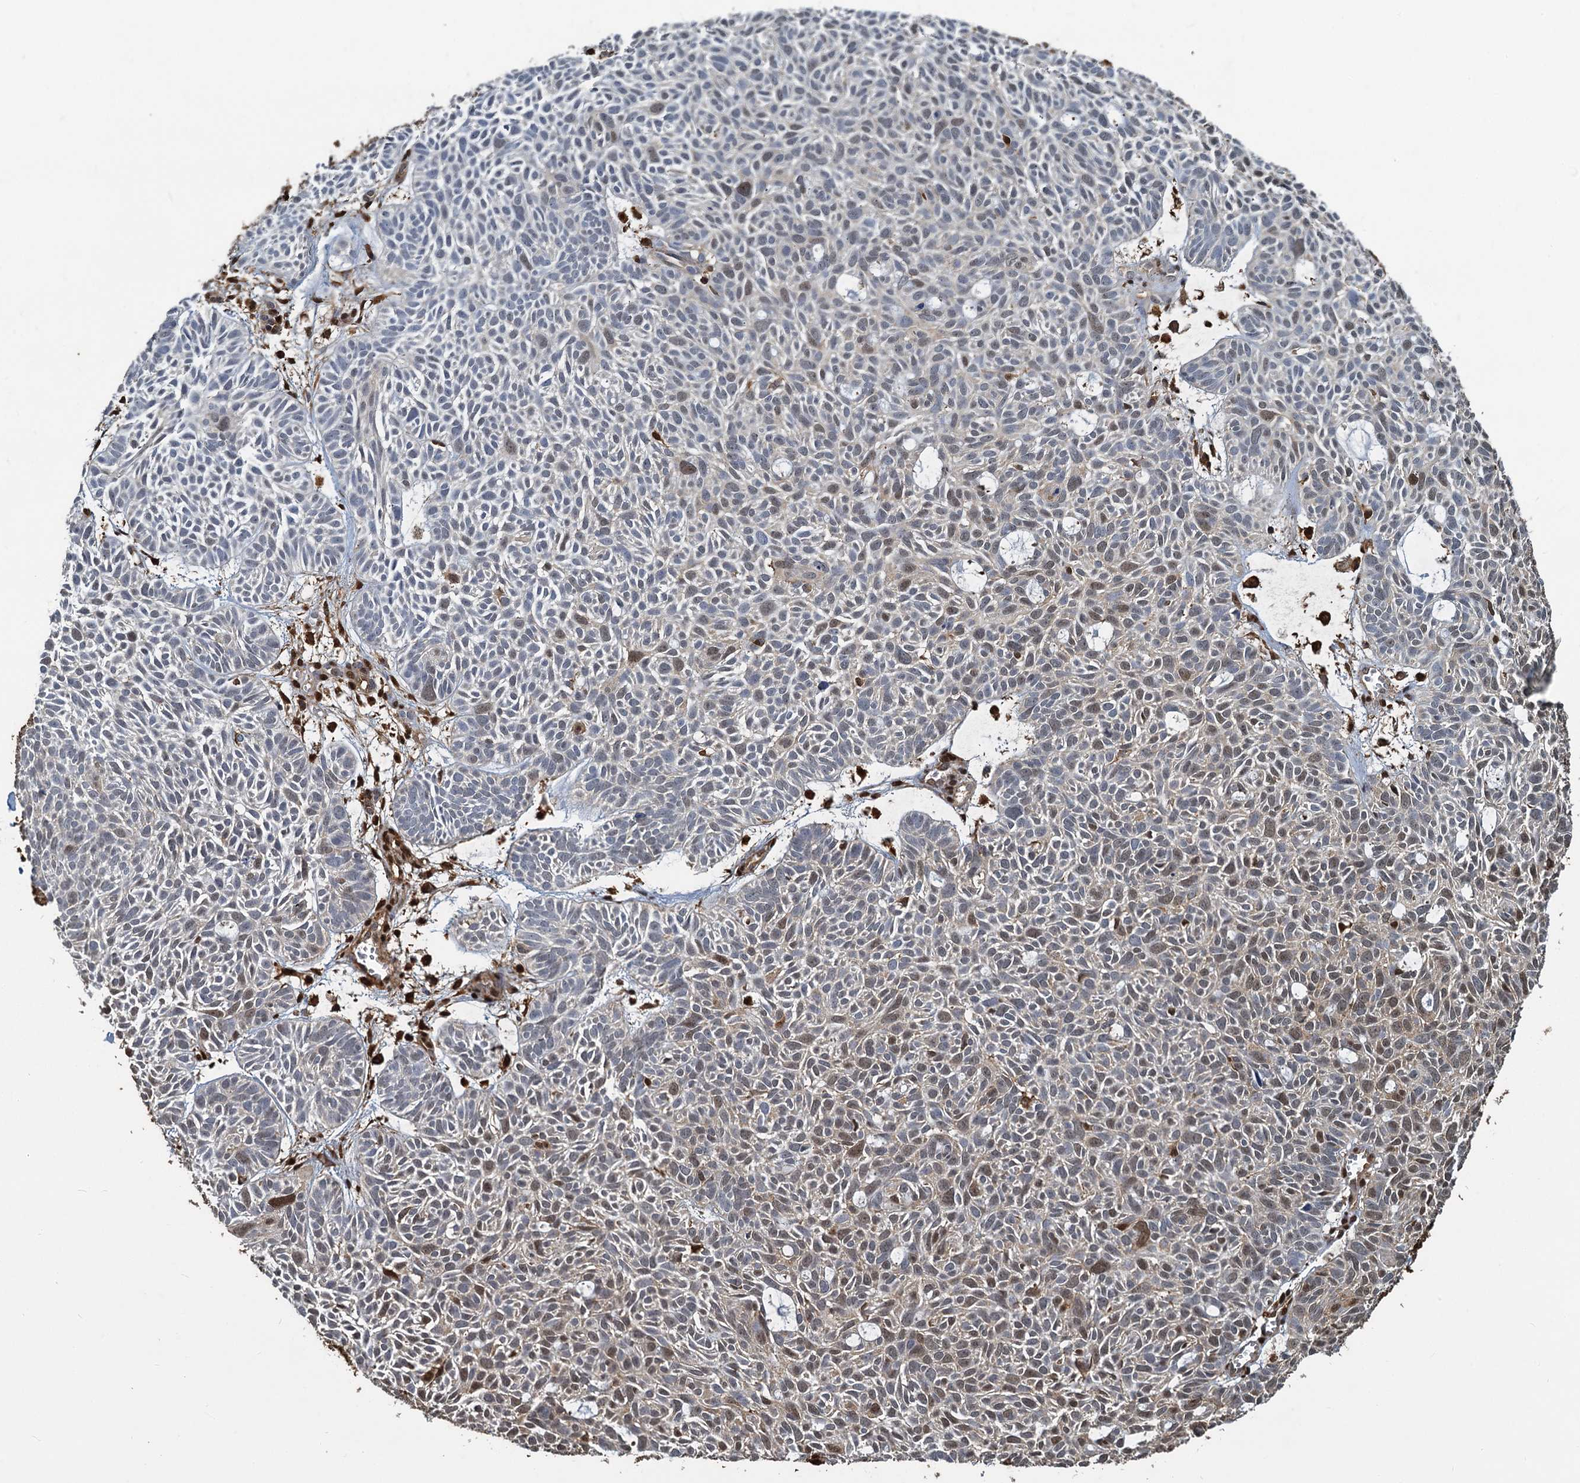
{"staining": {"intensity": "weak", "quantity": "<25%", "location": "nuclear"}, "tissue": "skin cancer", "cell_type": "Tumor cells", "image_type": "cancer", "snomed": [{"axis": "morphology", "description": "Basal cell carcinoma"}, {"axis": "topography", "description": "Skin"}], "caption": "Protein analysis of basal cell carcinoma (skin) displays no significant expression in tumor cells. (Stains: DAB (3,3'-diaminobenzidine) immunohistochemistry with hematoxylin counter stain, Microscopy: brightfield microscopy at high magnification).", "gene": "S100A6", "patient": {"sex": "male", "age": 69}}